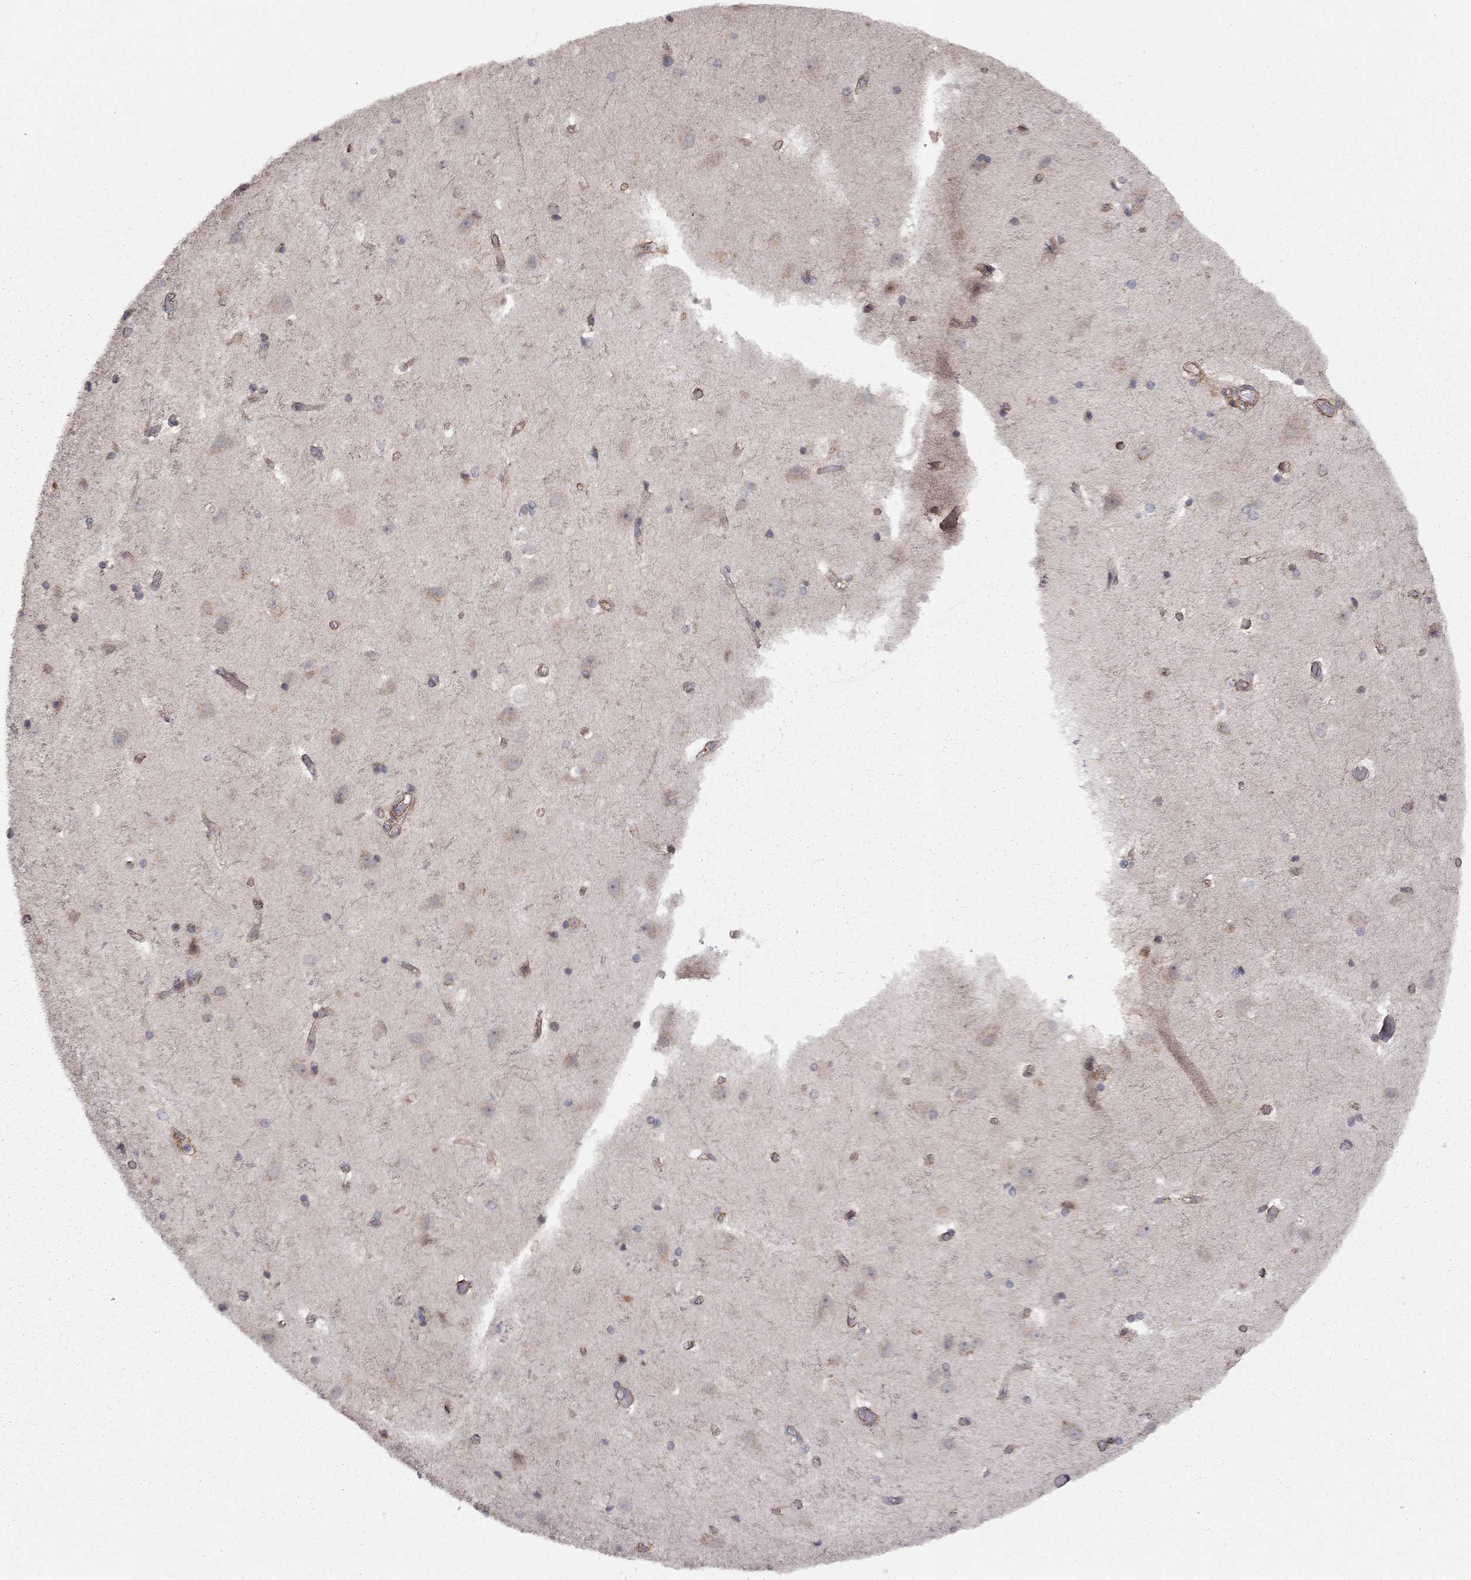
{"staining": {"intensity": "weak", "quantity": "25%-75%", "location": "cytoplasmic/membranous"}, "tissue": "cerebral cortex", "cell_type": "Endothelial cells", "image_type": "normal", "snomed": [{"axis": "morphology", "description": "Normal tissue, NOS"}, {"axis": "topography", "description": "Cerebral cortex"}], "caption": "Brown immunohistochemical staining in normal cerebral cortex reveals weak cytoplasmic/membranous positivity in about 25%-75% of endothelial cells.", "gene": "EXOC3L2", "patient": {"sex": "female", "age": 52}}